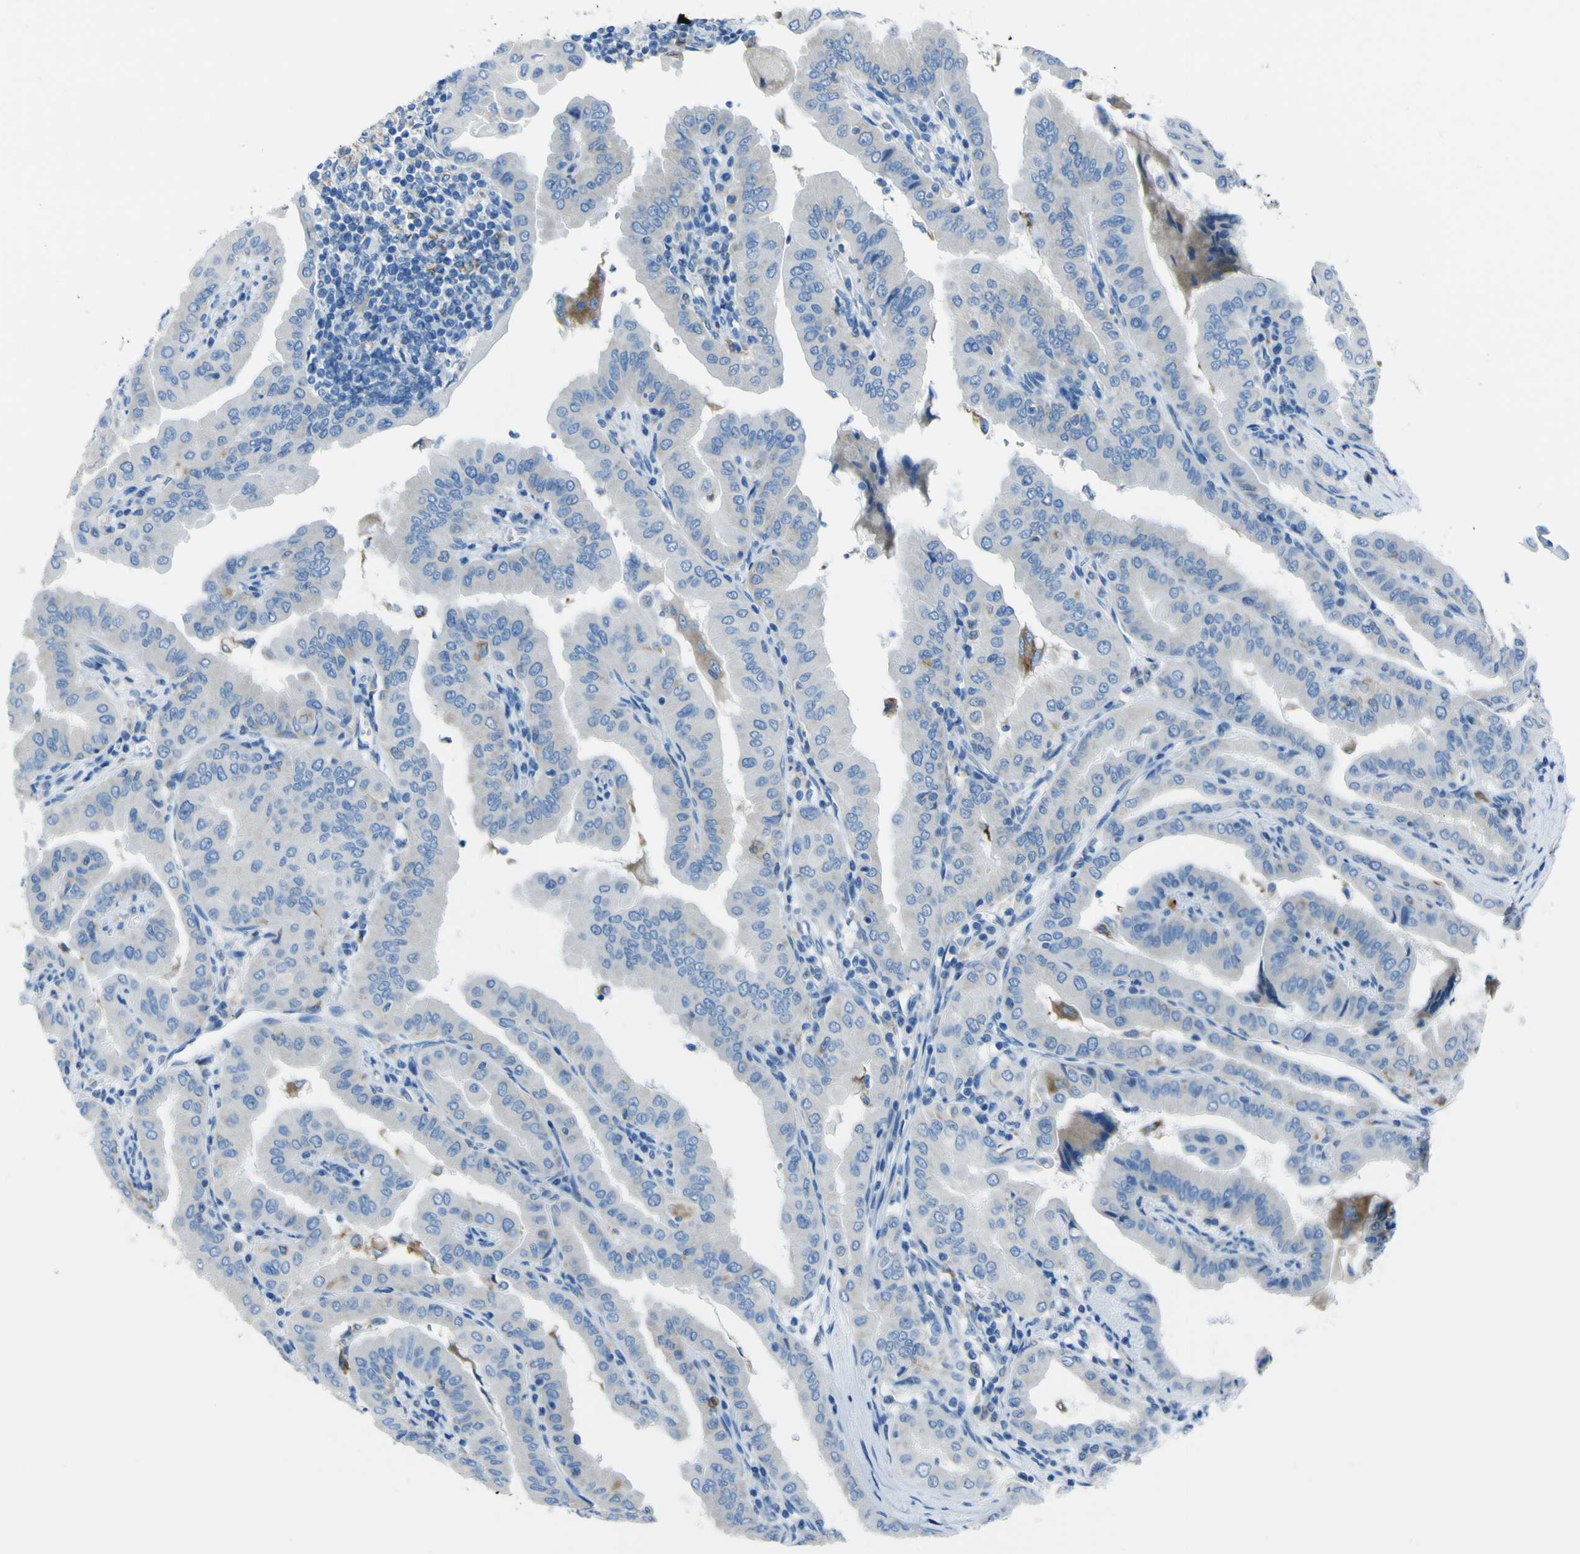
{"staining": {"intensity": "negative", "quantity": "none", "location": "none"}, "tissue": "thyroid cancer", "cell_type": "Tumor cells", "image_type": "cancer", "snomed": [{"axis": "morphology", "description": "Papillary adenocarcinoma, NOS"}, {"axis": "topography", "description": "Thyroid gland"}], "caption": "High power microscopy photomicrograph of an IHC image of papillary adenocarcinoma (thyroid), revealing no significant positivity in tumor cells.", "gene": "ACSL1", "patient": {"sex": "male", "age": 33}}